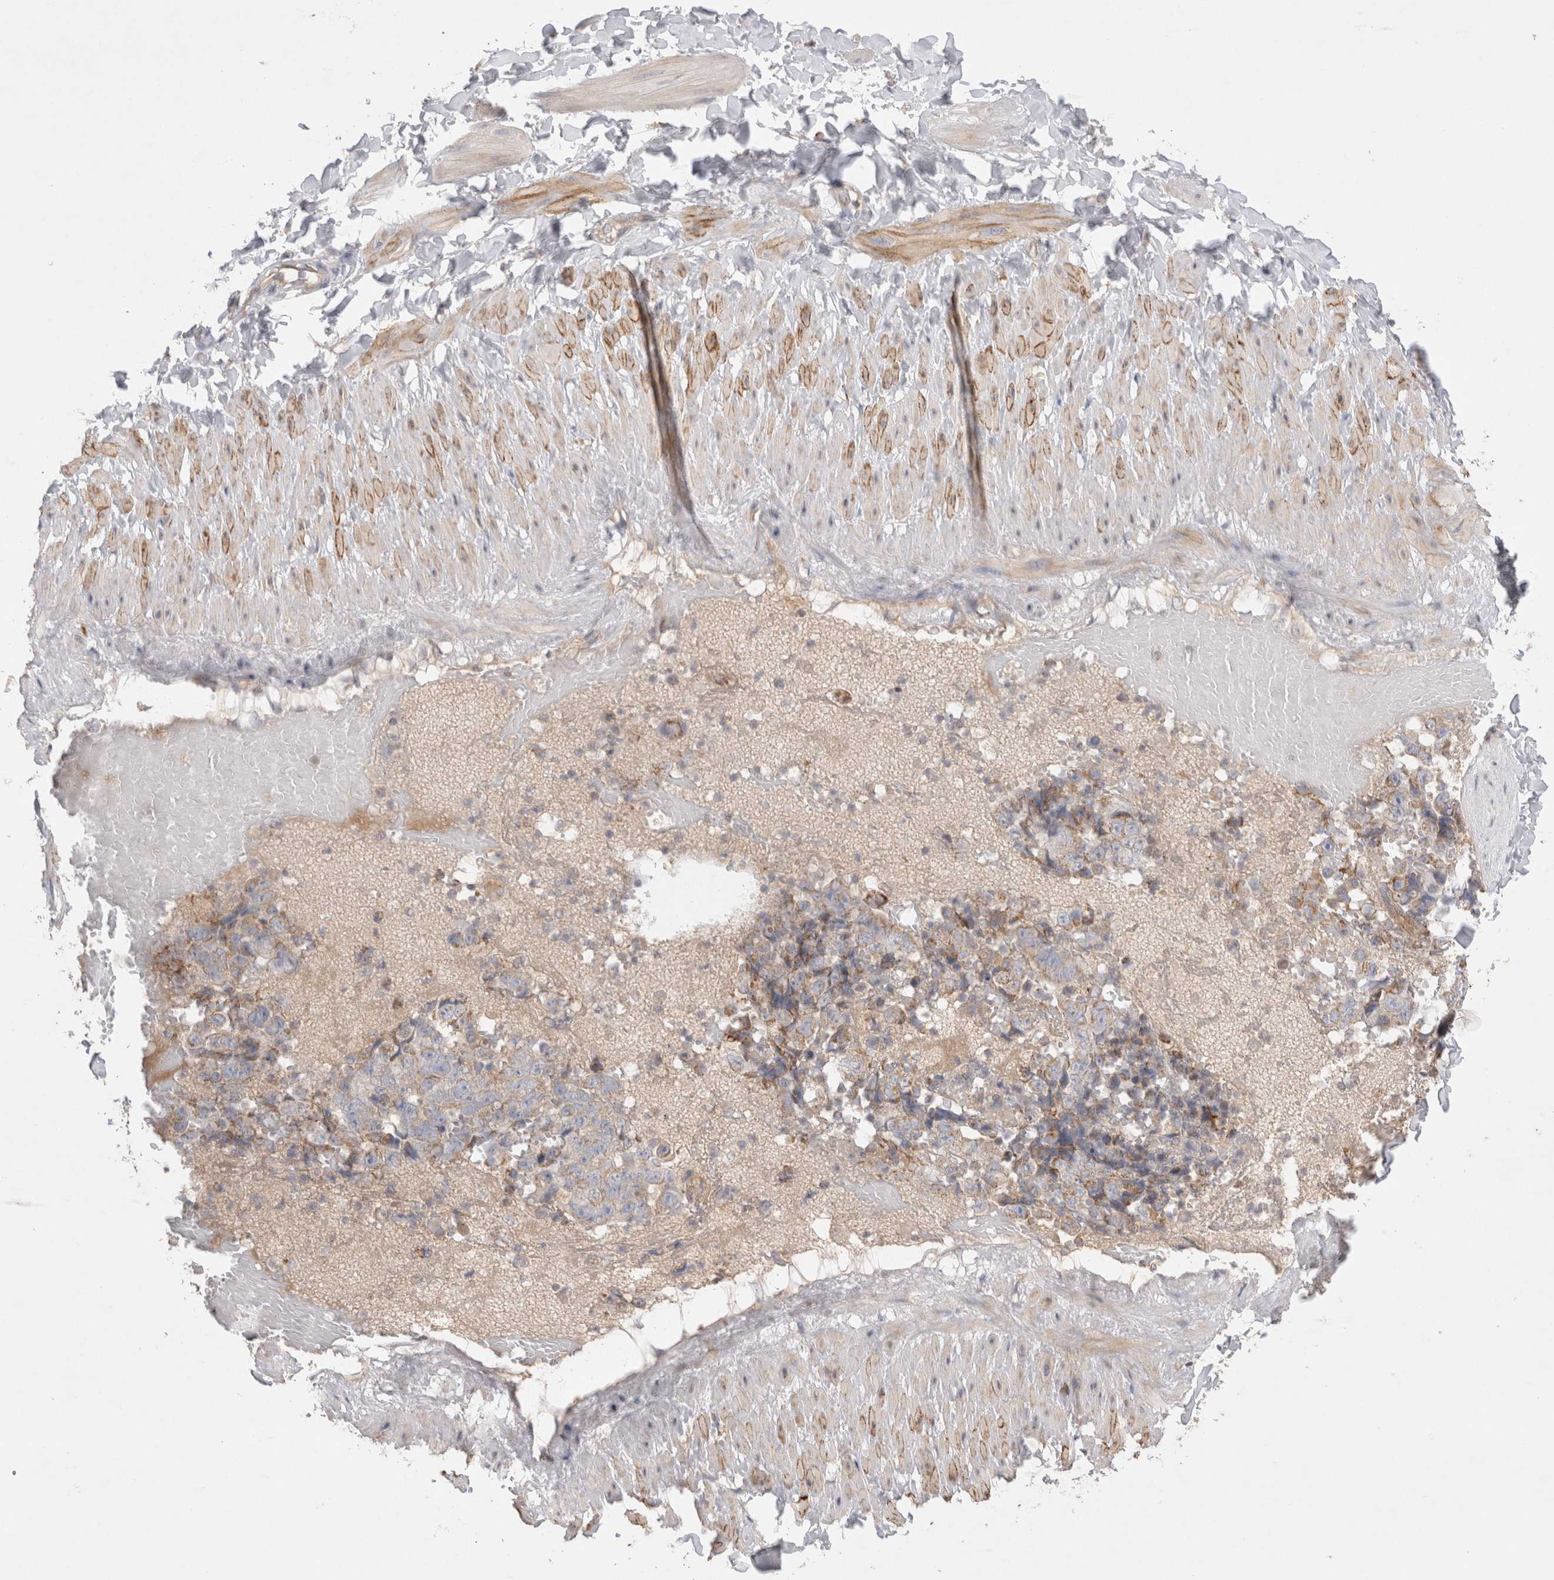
{"staining": {"intensity": "negative", "quantity": "none", "location": "none"}, "tissue": "soft tissue", "cell_type": "Fibroblasts", "image_type": "normal", "snomed": [{"axis": "morphology", "description": "Normal tissue, NOS"}, {"axis": "topography", "description": "Adipose tissue"}, {"axis": "topography", "description": "Vascular tissue"}, {"axis": "topography", "description": "Peripheral nerve tissue"}], "caption": "This is an immunohistochemistry image of normal soft tissue. There is no expression in fibroblasts.", "gene": "TBC1D16", "patient": {"sex": "male", "age": 25}}